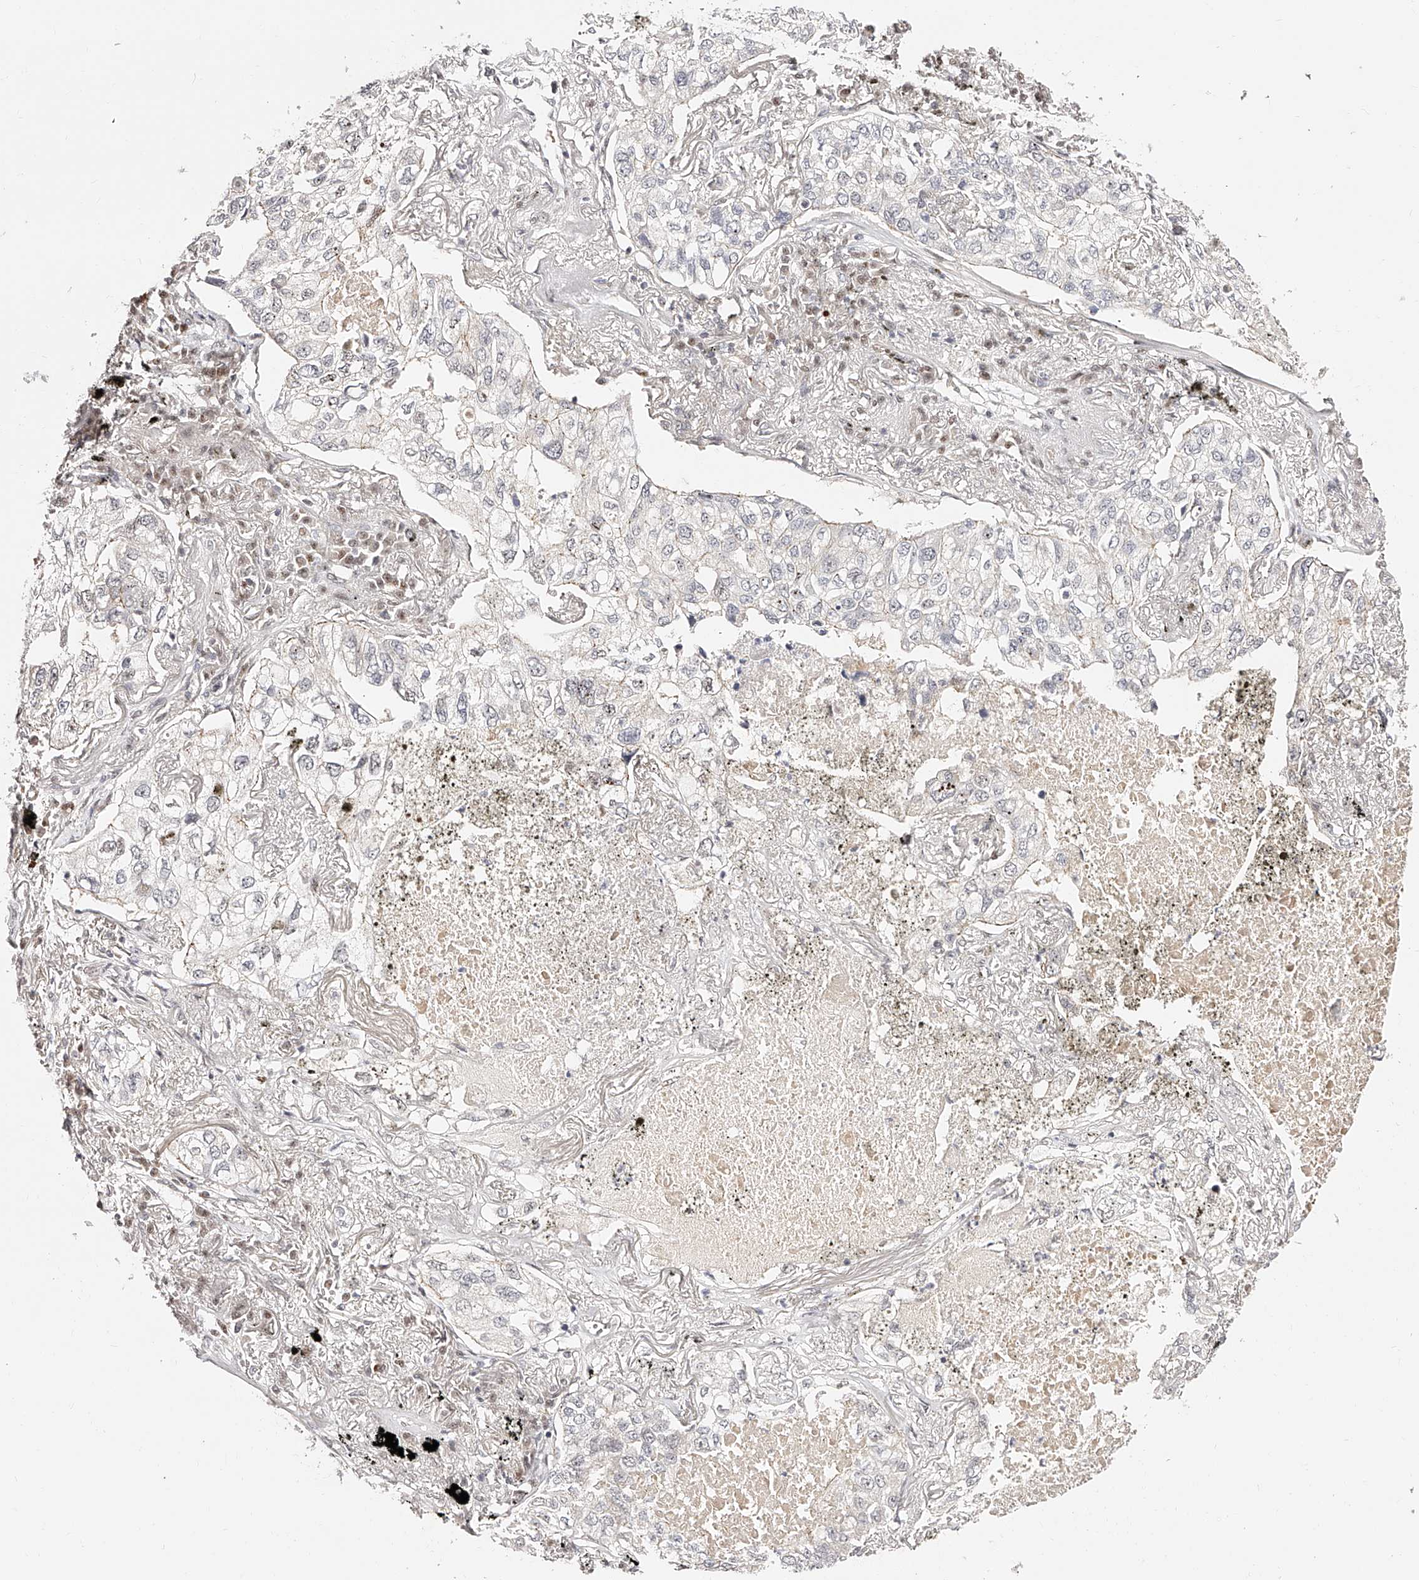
{"staining": {"intensity": "negative", "quantity": "none", "location": "none"}, "tissue": "lung cancer", "cell_type": "Tumor cells", "image_type": "cancer", "snomed": [{"axis": "morphology", "description": "Adenocarcinoma, NOS"}, {"axis": "topography", "description": "Lung"}], "caption": "DAB (3,3'-diaminobenzidine) immunohistochemical staining of adenocarcinoma (lung) demonstrates no significant staining in tumor cells. (DAB (3,3'-diaminobenzidine) immunohistochemistry, high magnification).", "gene": "USF3", "patient": {"sex": "male", "age": 65}}